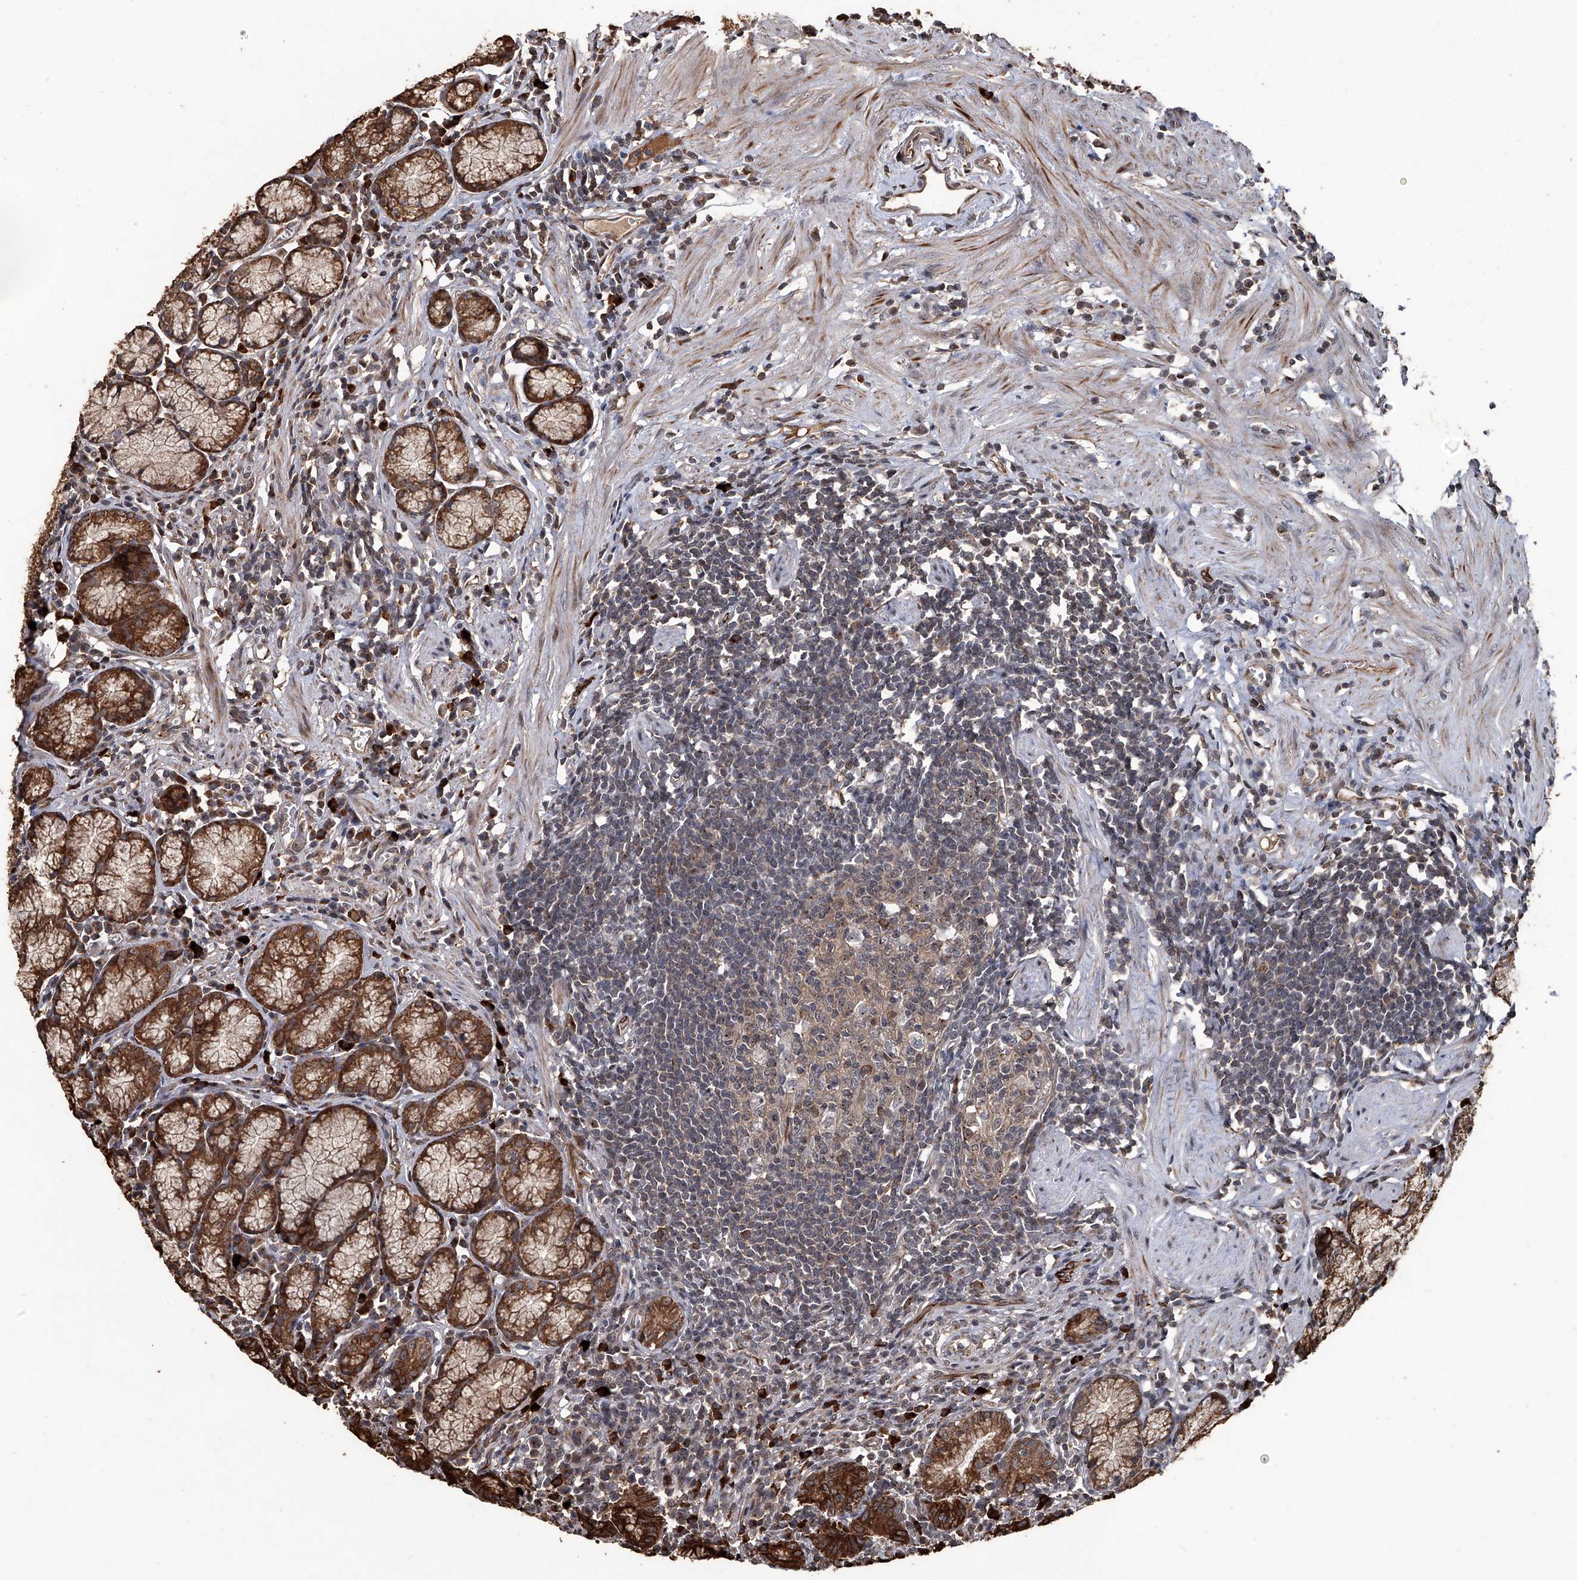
{"staining": {"intensity": "strong", "quantity": "25%-75%", "location": "cytoplasmic/membranous"}, "tissue": "stomach", "cell_type": "Glandular cells", "image_type": "normal", "snomed": [{"axis": "morphology", "description": "Normal tissue, NOS"}, {"axis": "topography", "description": "Stomach"}], "caption": "This micrograph exhibits IHC staining of benign stomach, with high strong cytoplasmic/membranous staining in about 25%-75% of glandular cells.", "gene": "GPR132", "patient": {"sex": "male", "age": 55}}